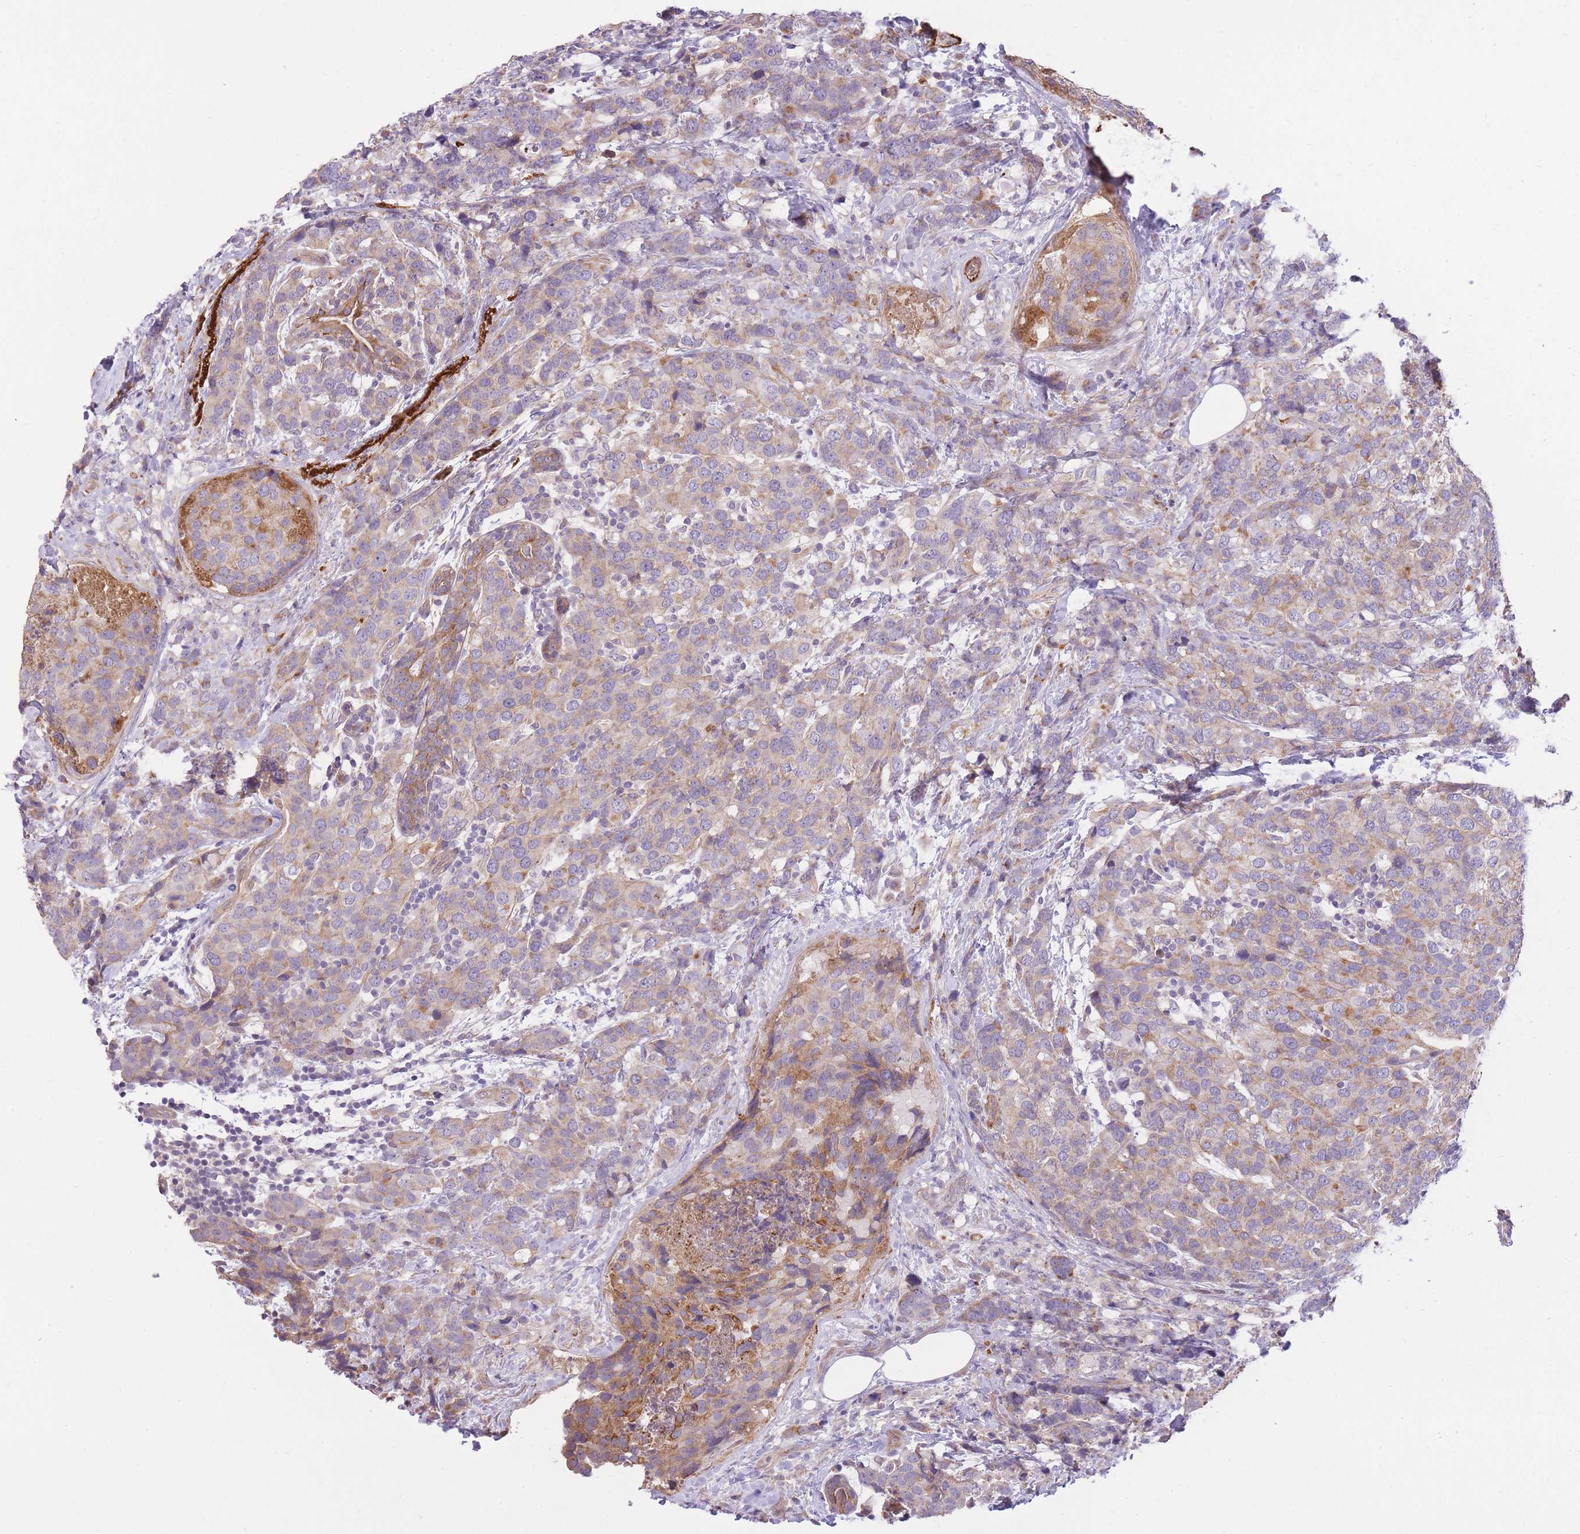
{"staining": {"intensity": "moderate", "quantity": "<25%", "location": "cytoplasmic/membranous"}, "tissue": "breast cancer", "cell_type": "Tumor cells", "image_type": "cancer", "snomed": [{"axis": "morphology", "description": "Lobular carcinoma"}, {"axis": "topography", "description": "Breast"}], "caption": "Tumor cells display low levels of moderate cytoplasmic/membranous expression in about <25% of cells in human breast cancer.", "gene": "REV1", "patient": {"sex": "female", "age": 59}}